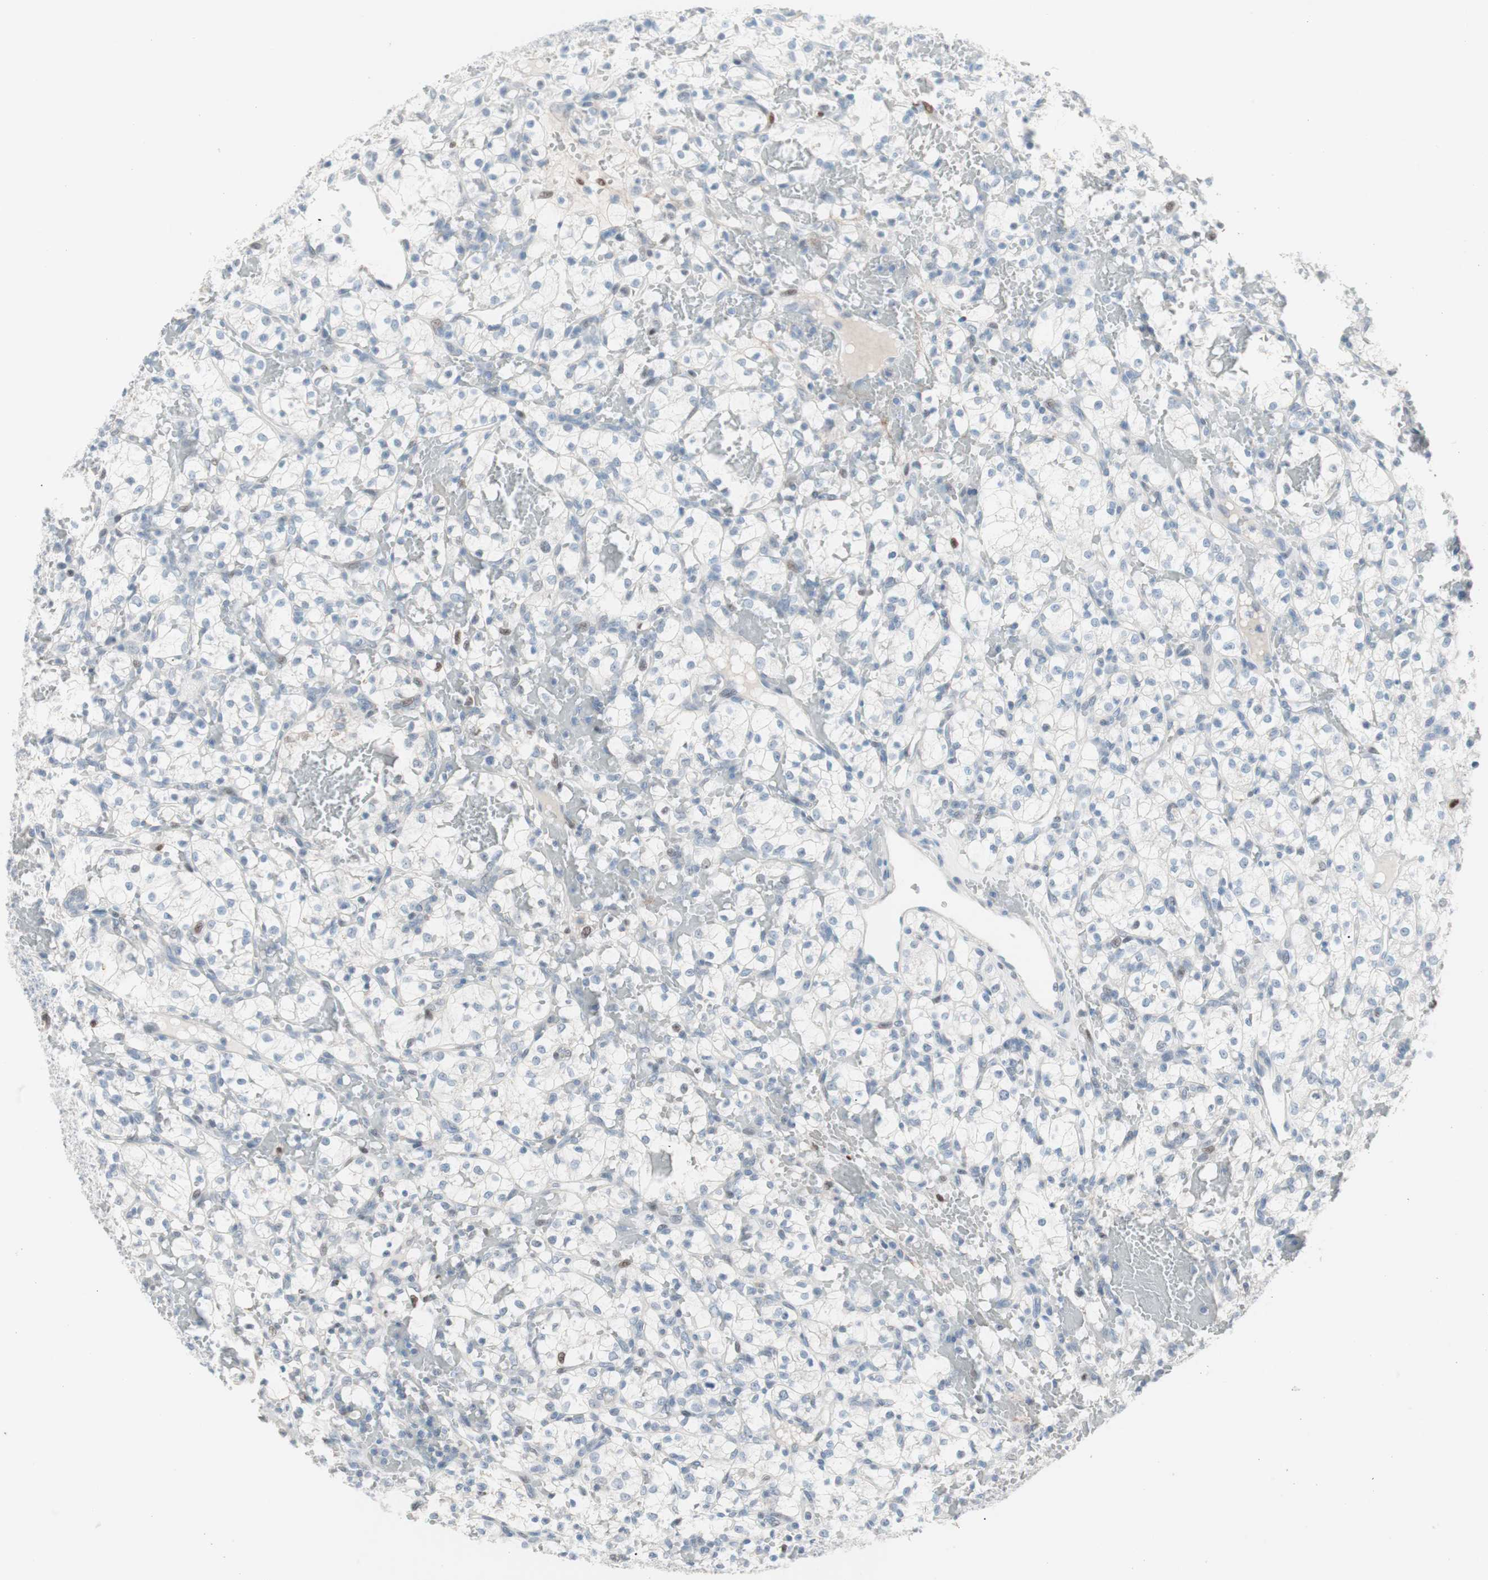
{"staining": {"intensity": "negative", "quantity": "none", "location": "none"}, "tissue": "renal cancer", "cell_type": "Tumor cells", "image_type": "cancer", "snomed": [{"axis": "morphology", "description": "Adenocarcinoma, NOS"}, {"axis": "topography", "description": "Kidney"}], "caption": "The image demonstrates no significant staining in tumor cells of renal adenocarcinoma.", "gene": "FOSL1", "patient": {"sex": "female", "age": 60}}